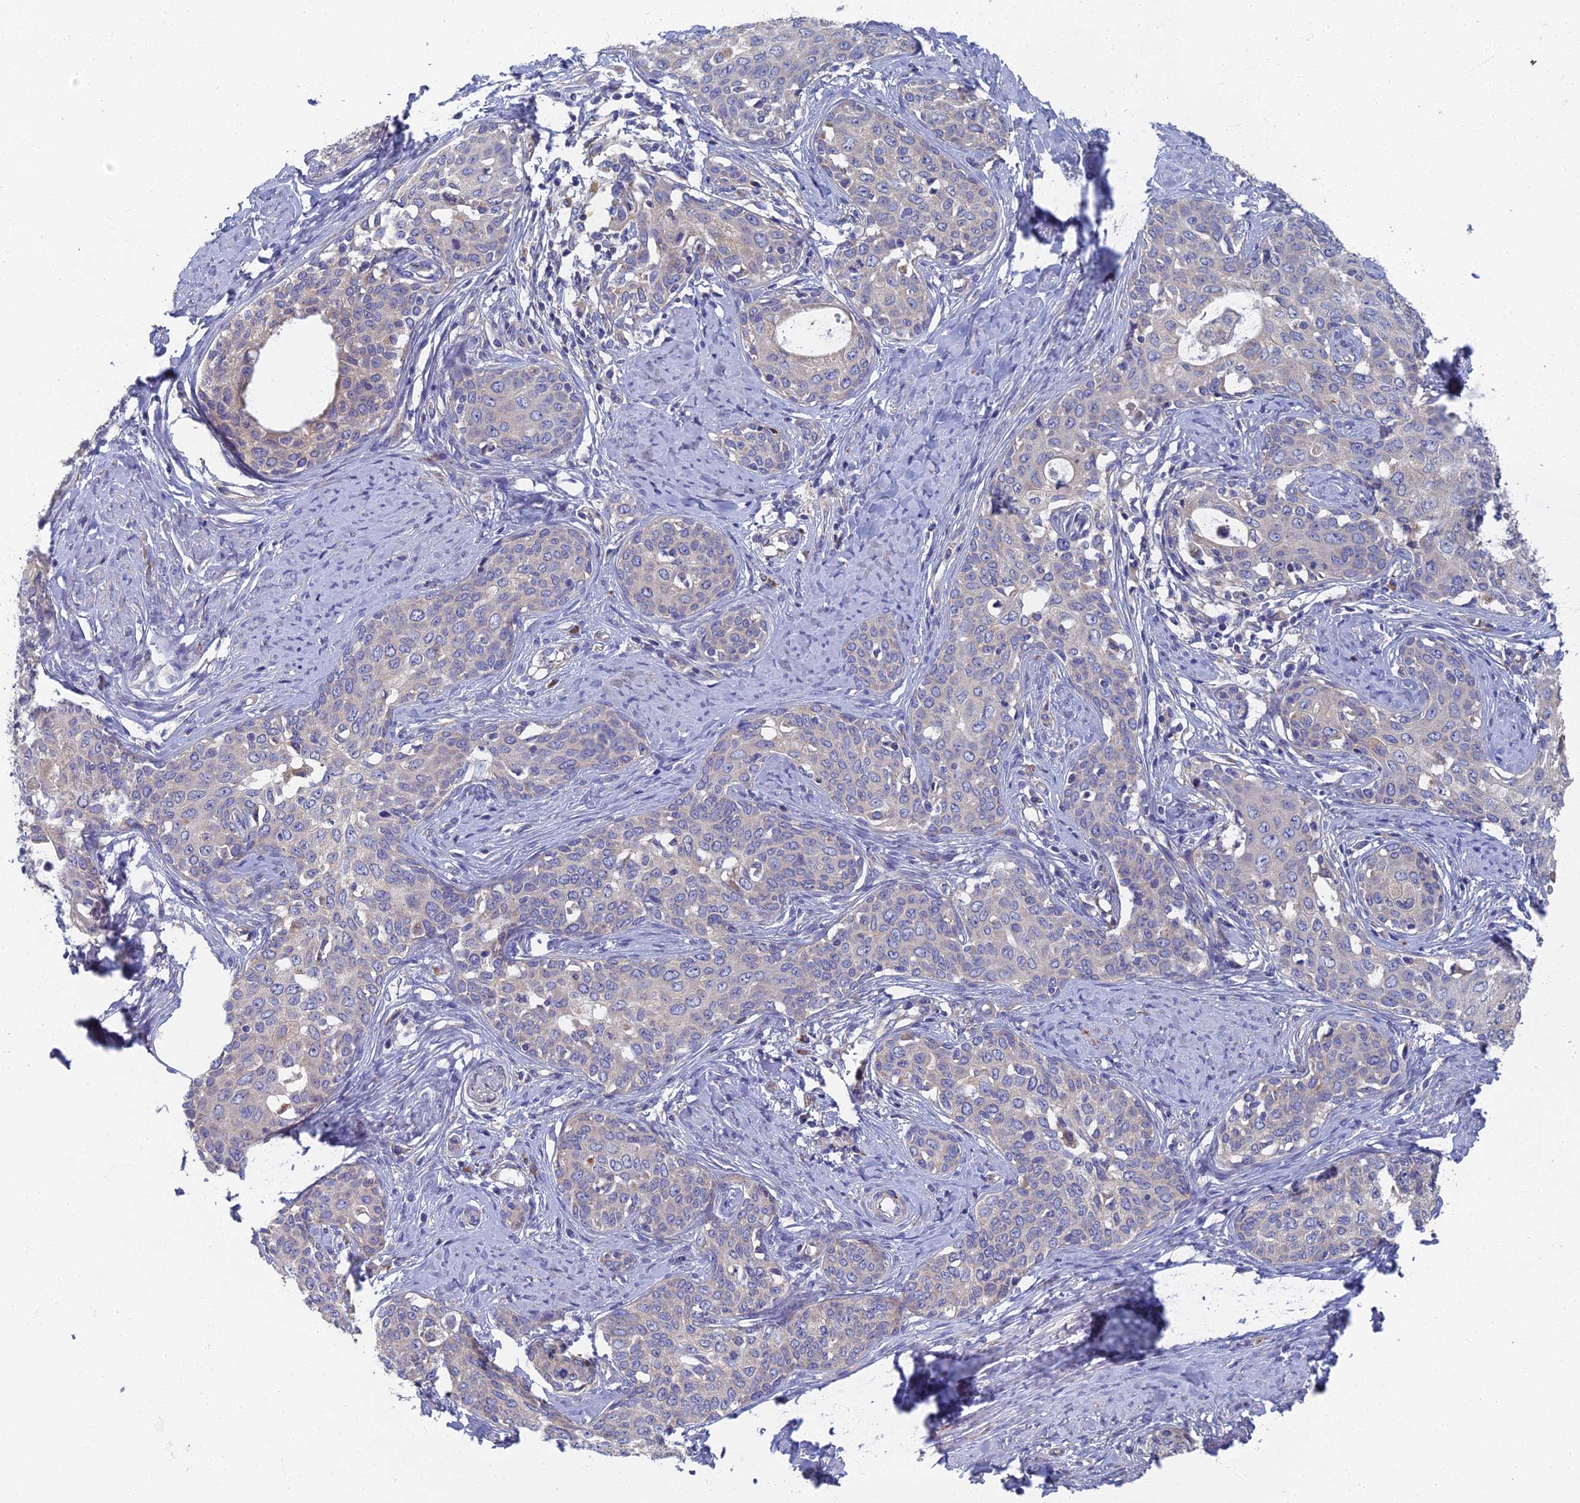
{"staining": {"intensity": "negative", "quantity": "none", "location": "none"}, "tissue": "cervical cancer", "cell_type": "Tumor cells", "image_type": "cancer", "snomed": [{"axis": "morphology", "description": "Squamous cell carcinoma, NOS"}, {"axis": "morphology", "description": "Adenocarcinoma, NOS"}, {"axis": "topography", "description": "Cervix"}], "caption": "Micrograph shows no significant protein staining in tumor cells of cervical adenocarcinoma.", "gene": "RNASEK", "patient": {"sex": "female", "age": 52}}